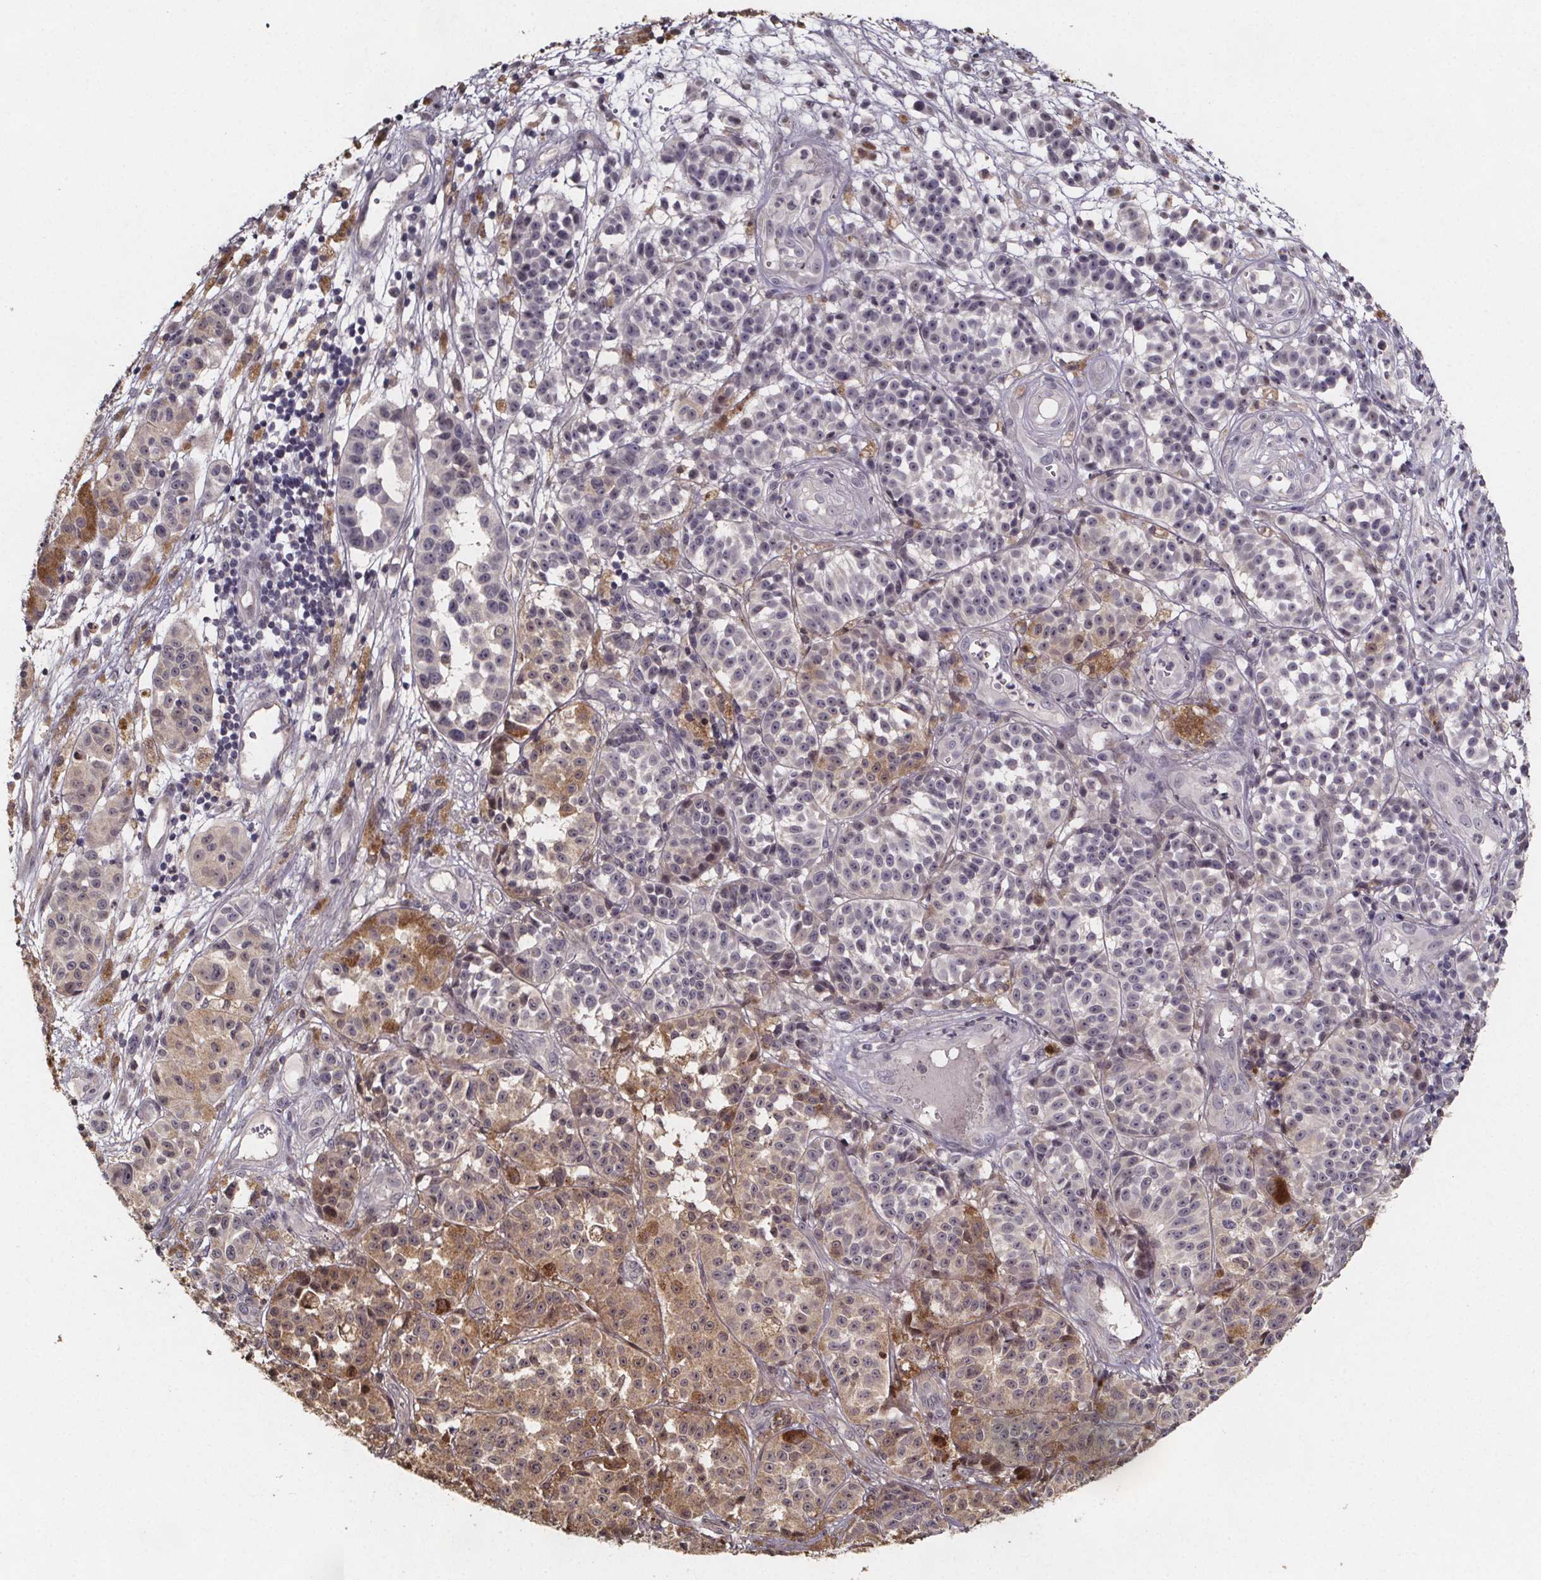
{"staining": {"intensity": "moderate", "quantity": "25%-75%", "location": "cytoplasmic/membranous"}, "tissue": "melanoma", "cell_type": "Tumor cells", "image_type": "cancer", "snomed": [{"axis": "morphology", "description": "Malignant melanoma, NOS"}, {"axis": "topography", "description": "Skin"}], "caption": "Immunohistochemical staining of melanoma displays moderate cytoplasmic/membranous protein expression in approximately 25%-75% of tumor cells.", "gene": "ZNF879", "patient": {"sex": "female", "age": 58}}